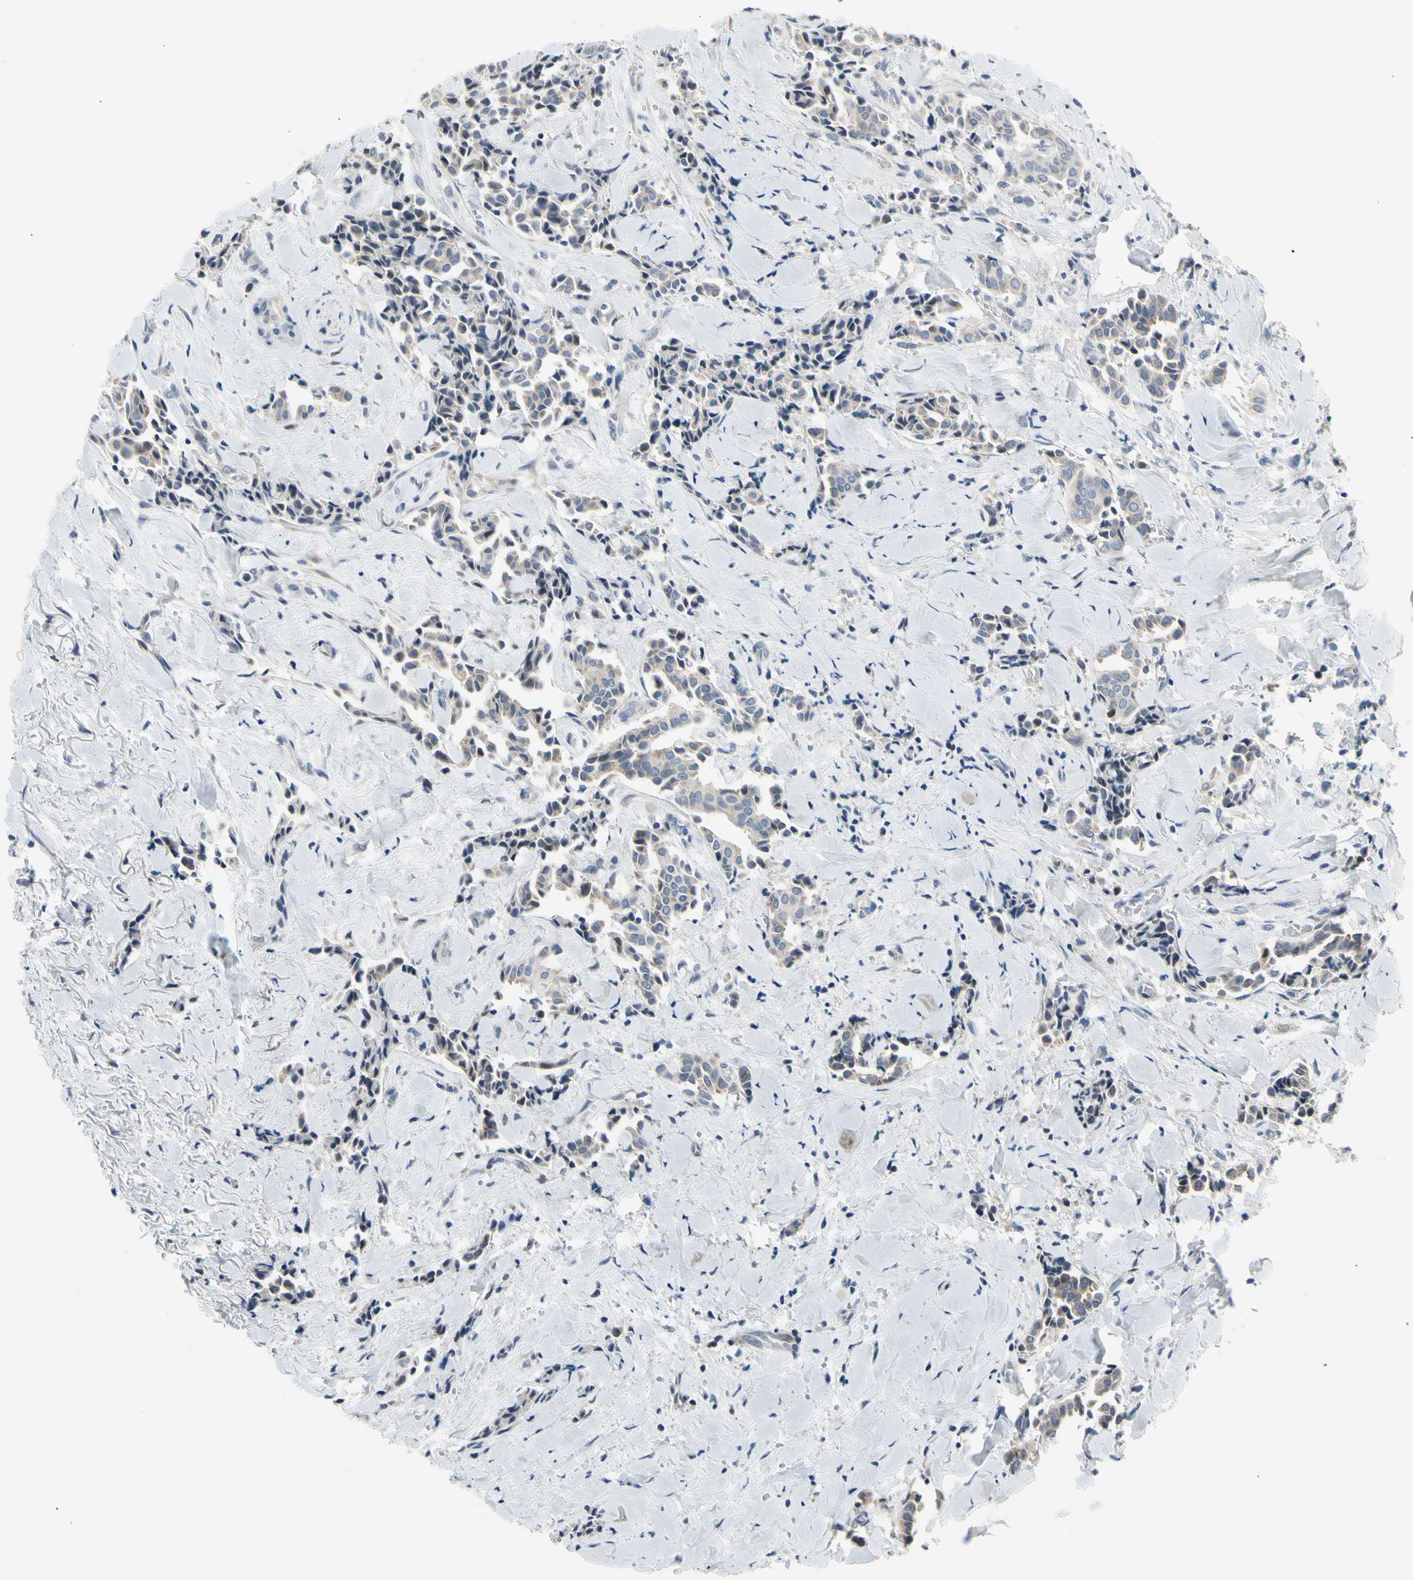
{"staining": {"intensity": "negative", "quantity": "none", "location": "none"}, "tissue": "head and neck cancer", "cell_type": "Tumor cells", "image_type": "cancer", "snomed": [{"axis": "morphology", "description": "Adenocarcinoma, NOS"}, {"axis": "topography", "description": "Salivary gland"}, {"axis": "topography", "description": "Head-Neck"}], "caption": "High power microscopy histopathology image of an immunohistochemistry image of head and neck cancer, revealing no significant expression in tumor cells.", "gene": "NFASC", "patient": {"sex": "female", "age": 59}}